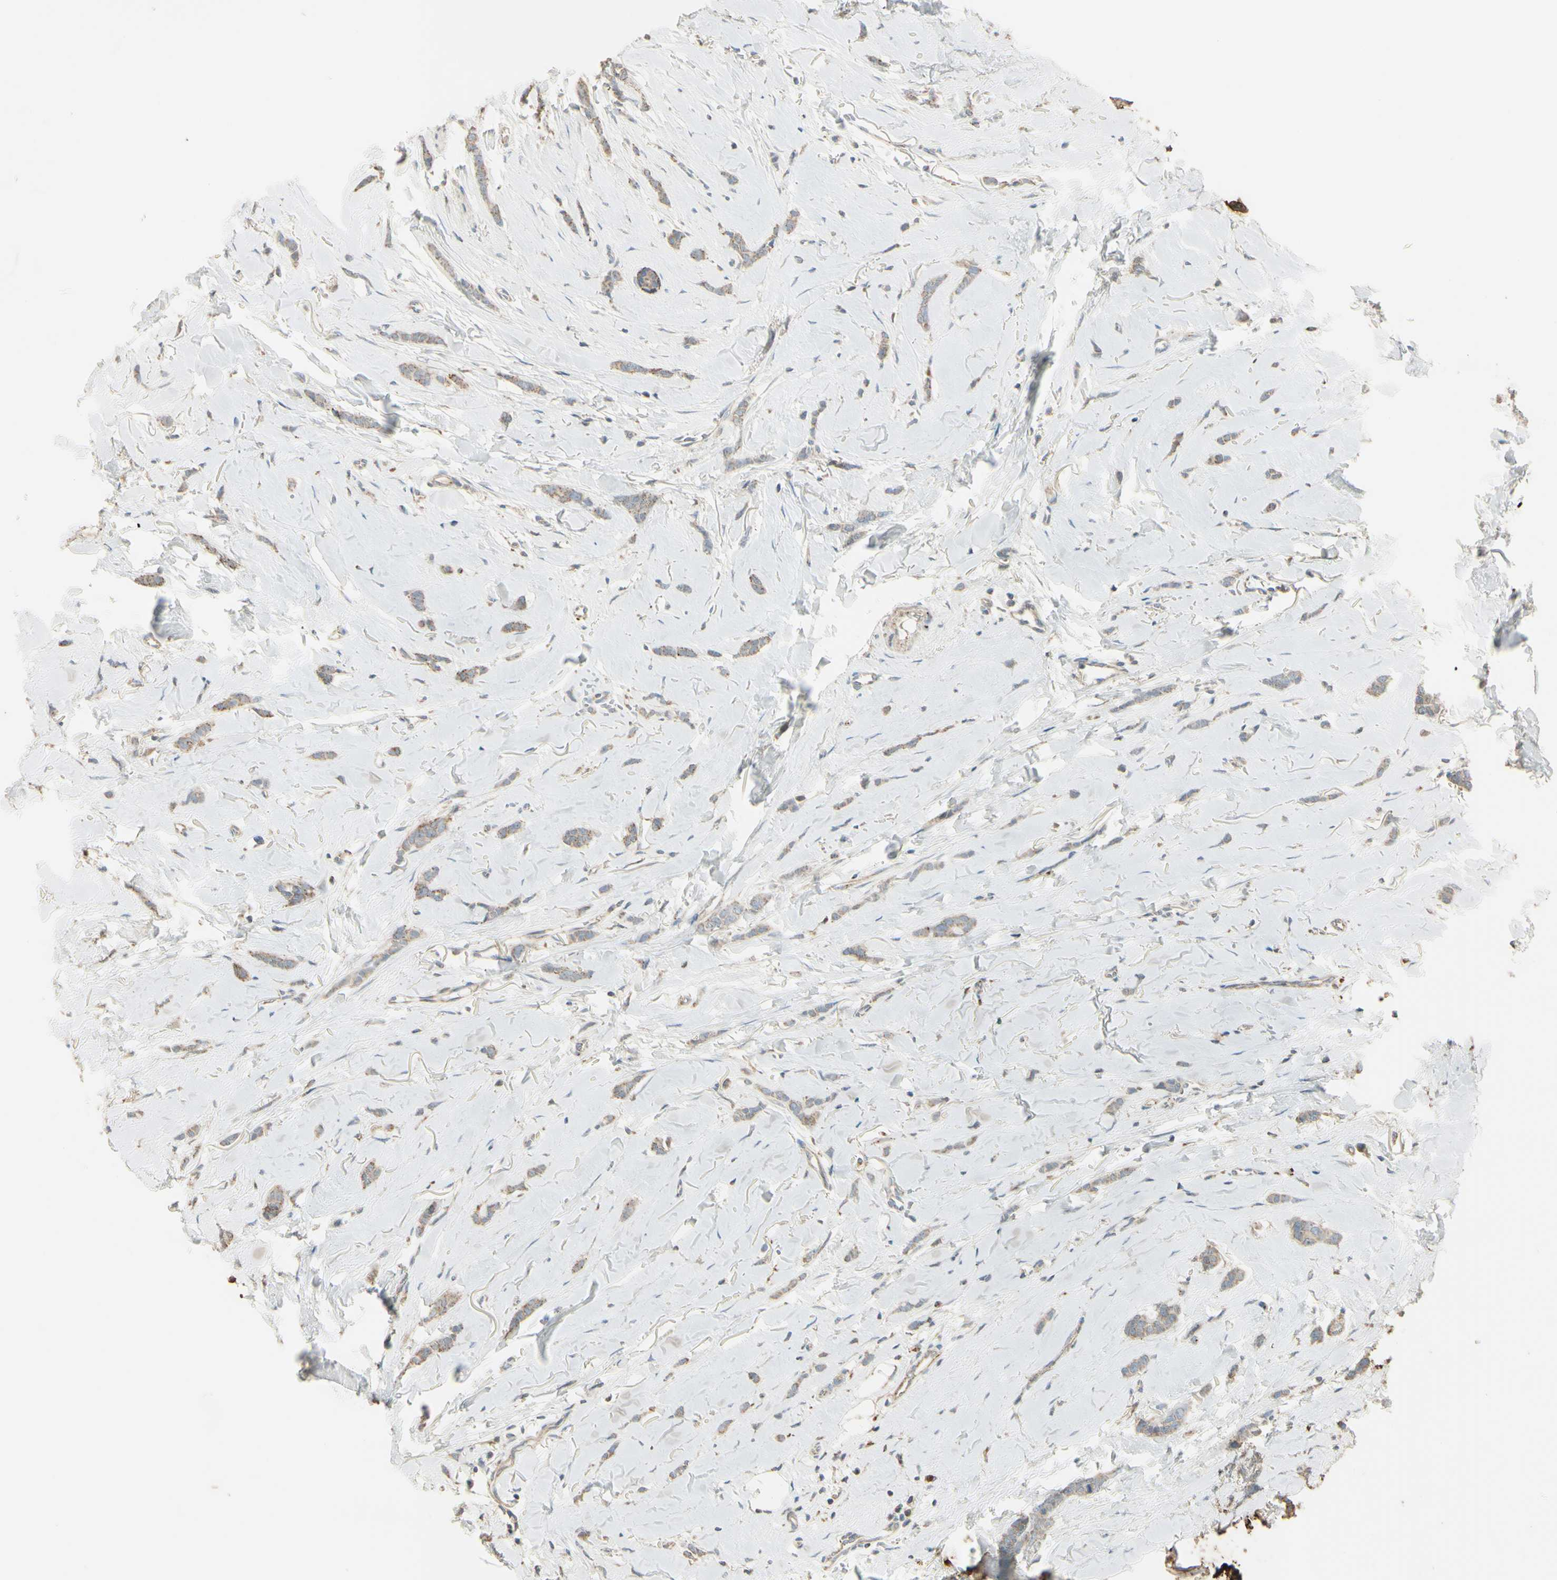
{"staining": {"intensity": "weak", "quantity": ">75%", "location": "cytoplasmic/membranous"}, "tissue": "breast cancer", "cell_type": "Tumor cells", "image_type": "cancer", "snomed": [{"axis": "morphology", "description": "Lobular carcinoma"}, {"axis": "topography", "description": "Skin"}, {"axis": "topography", "description": "Breast"}], "caption": "IHC of human lobular carcinoma (breast) reveals low levels of weak cytoplasmic/membranous staining in approximately >75% of tumor cells.", "gene": "ANGPTL1", "patient": {"sex": "female", "age": 46}}